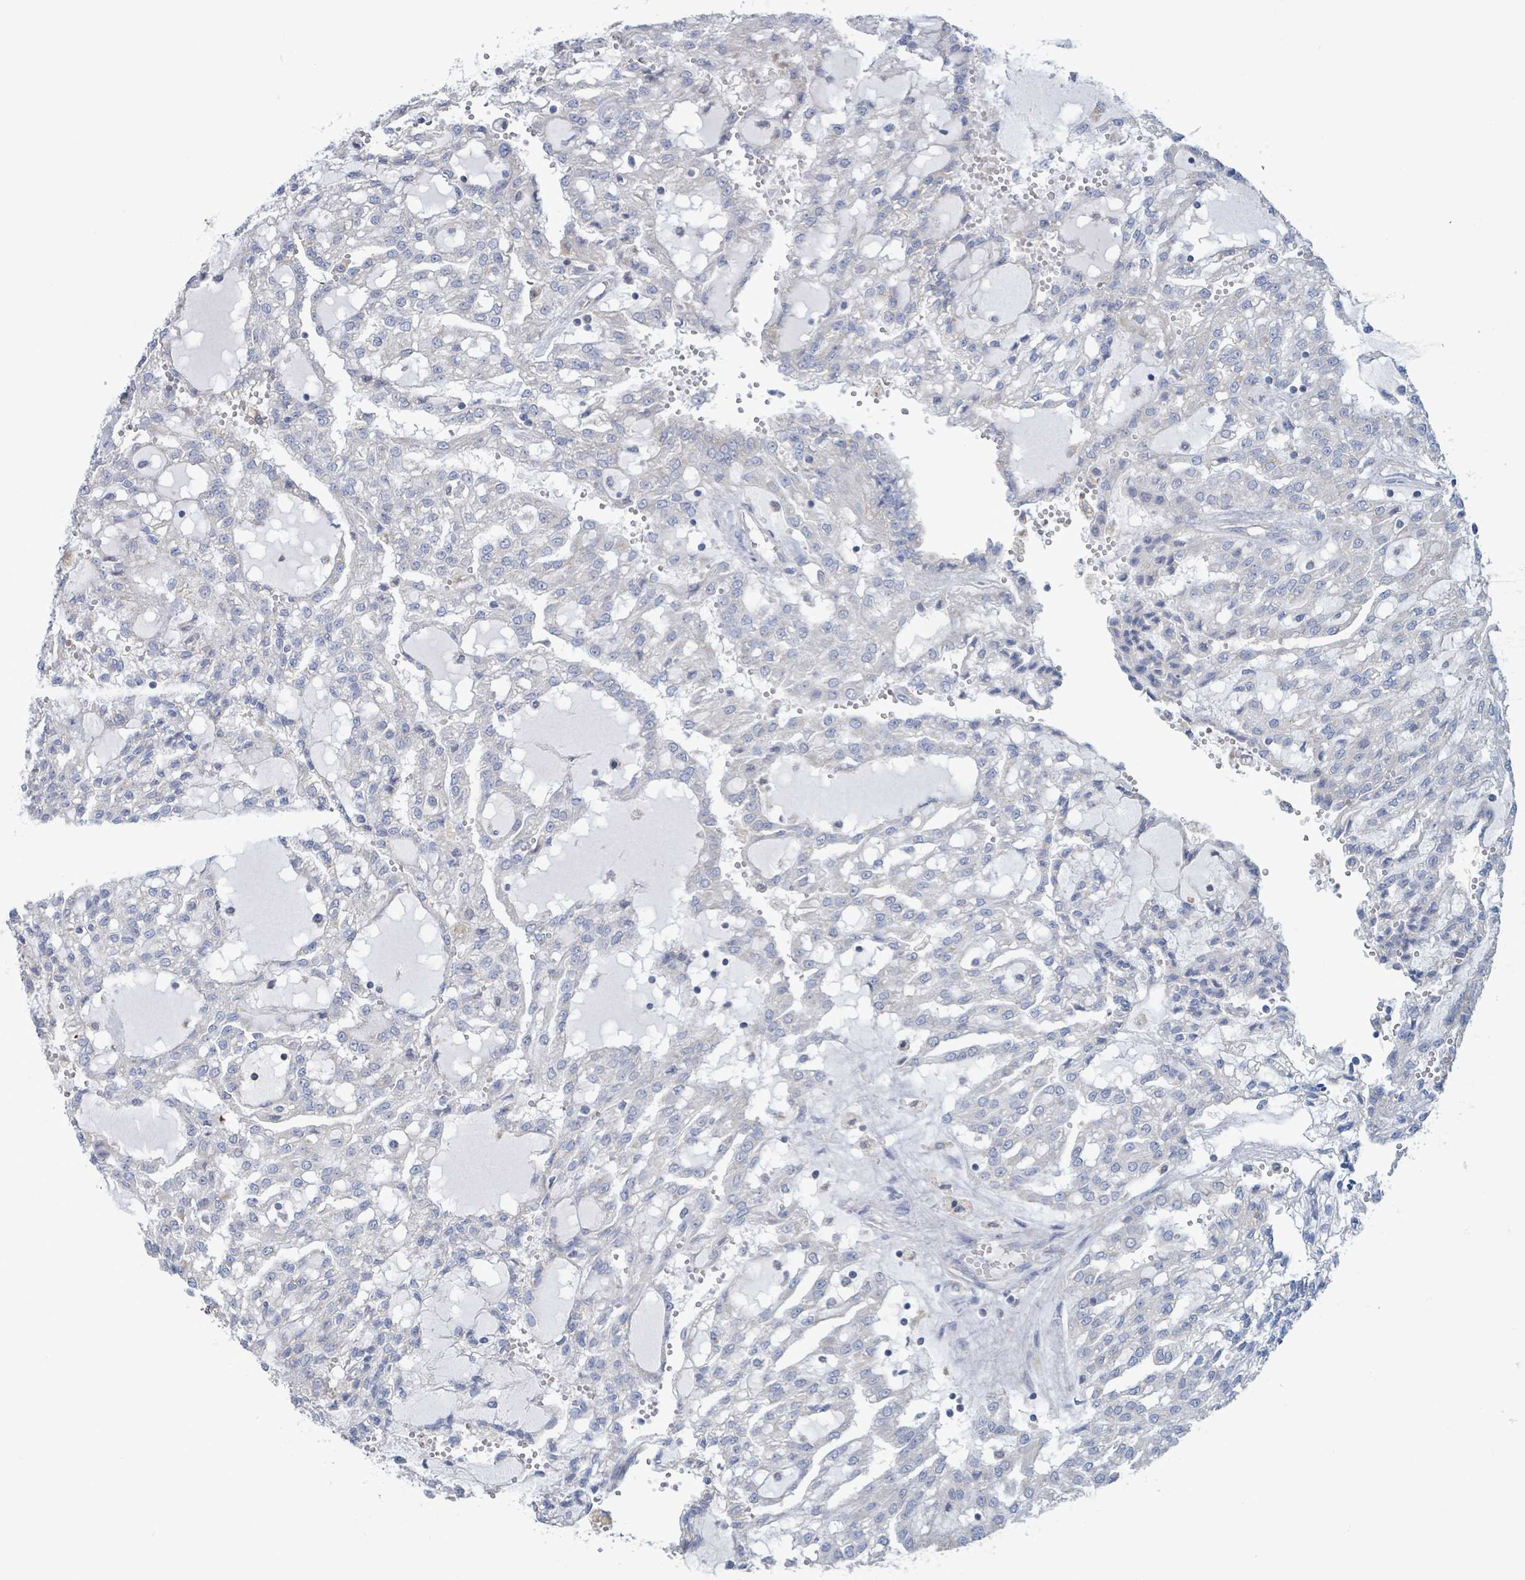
{"staining": {"intensity": "negative", "quantity": "none", "location": "none"}, "tissue": "renal cancer", "cell_type": "Tumor cells", "image_type": "cancer", "snomed": [{"axis": "morphology", "description": "Adenocarcinoma, NOS"}, {"axis": "topography", "description": "Kidney"}], "caption": "DAB (3,3'-diaminobenzidine) immunohistochemical staining of human renal adenocarcinoma demonstrates no significant staining in tumor cells. The staining is performed using DAB brown chromogen with nuclei counter-stained in using hematoxylin.", "gene": "AKR1C4", "patient": {"sex": "male", "age": 63}}